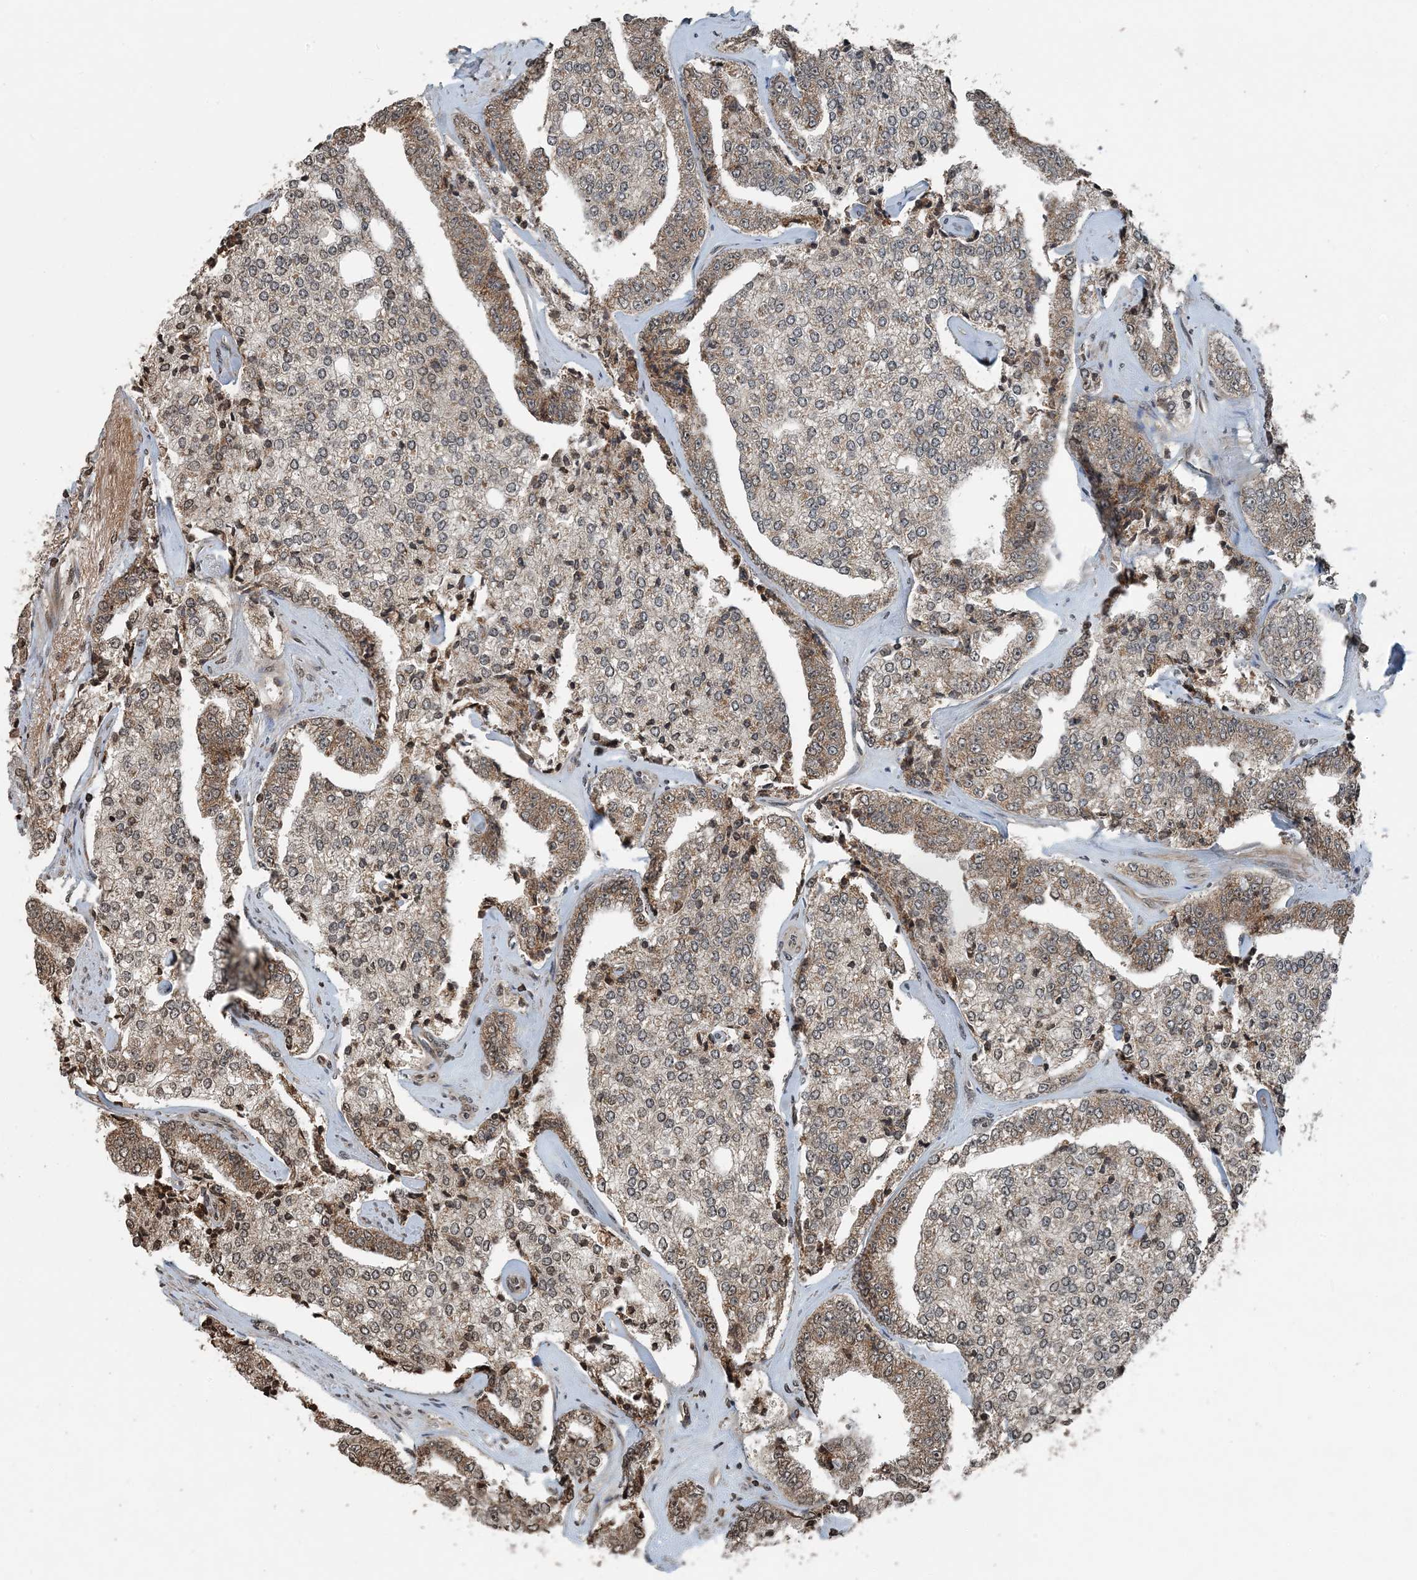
{"staining": {"intensity": "moderate", "quantity": "25%-75%", "location": "cytoplasmic/membranous"}, "tissue": "prostate cancer", "cell_type": "Tumor cells", "image_type": "cancer", "snomed": [{"axis": "morphology", "description": "Adenocarcinoma, High grade"}, {"axis": "topography", "description": "Prostate"}], "caption": "Brown immunohistochemical staining in human high-grade adenocarcinoma (prostate) displays moderate cytoplasmic/membranous positivity in about 25%-75% of tumor cells.", "gene": "ZFAND2B", "patient": {"sex": "male", "age": 71}}